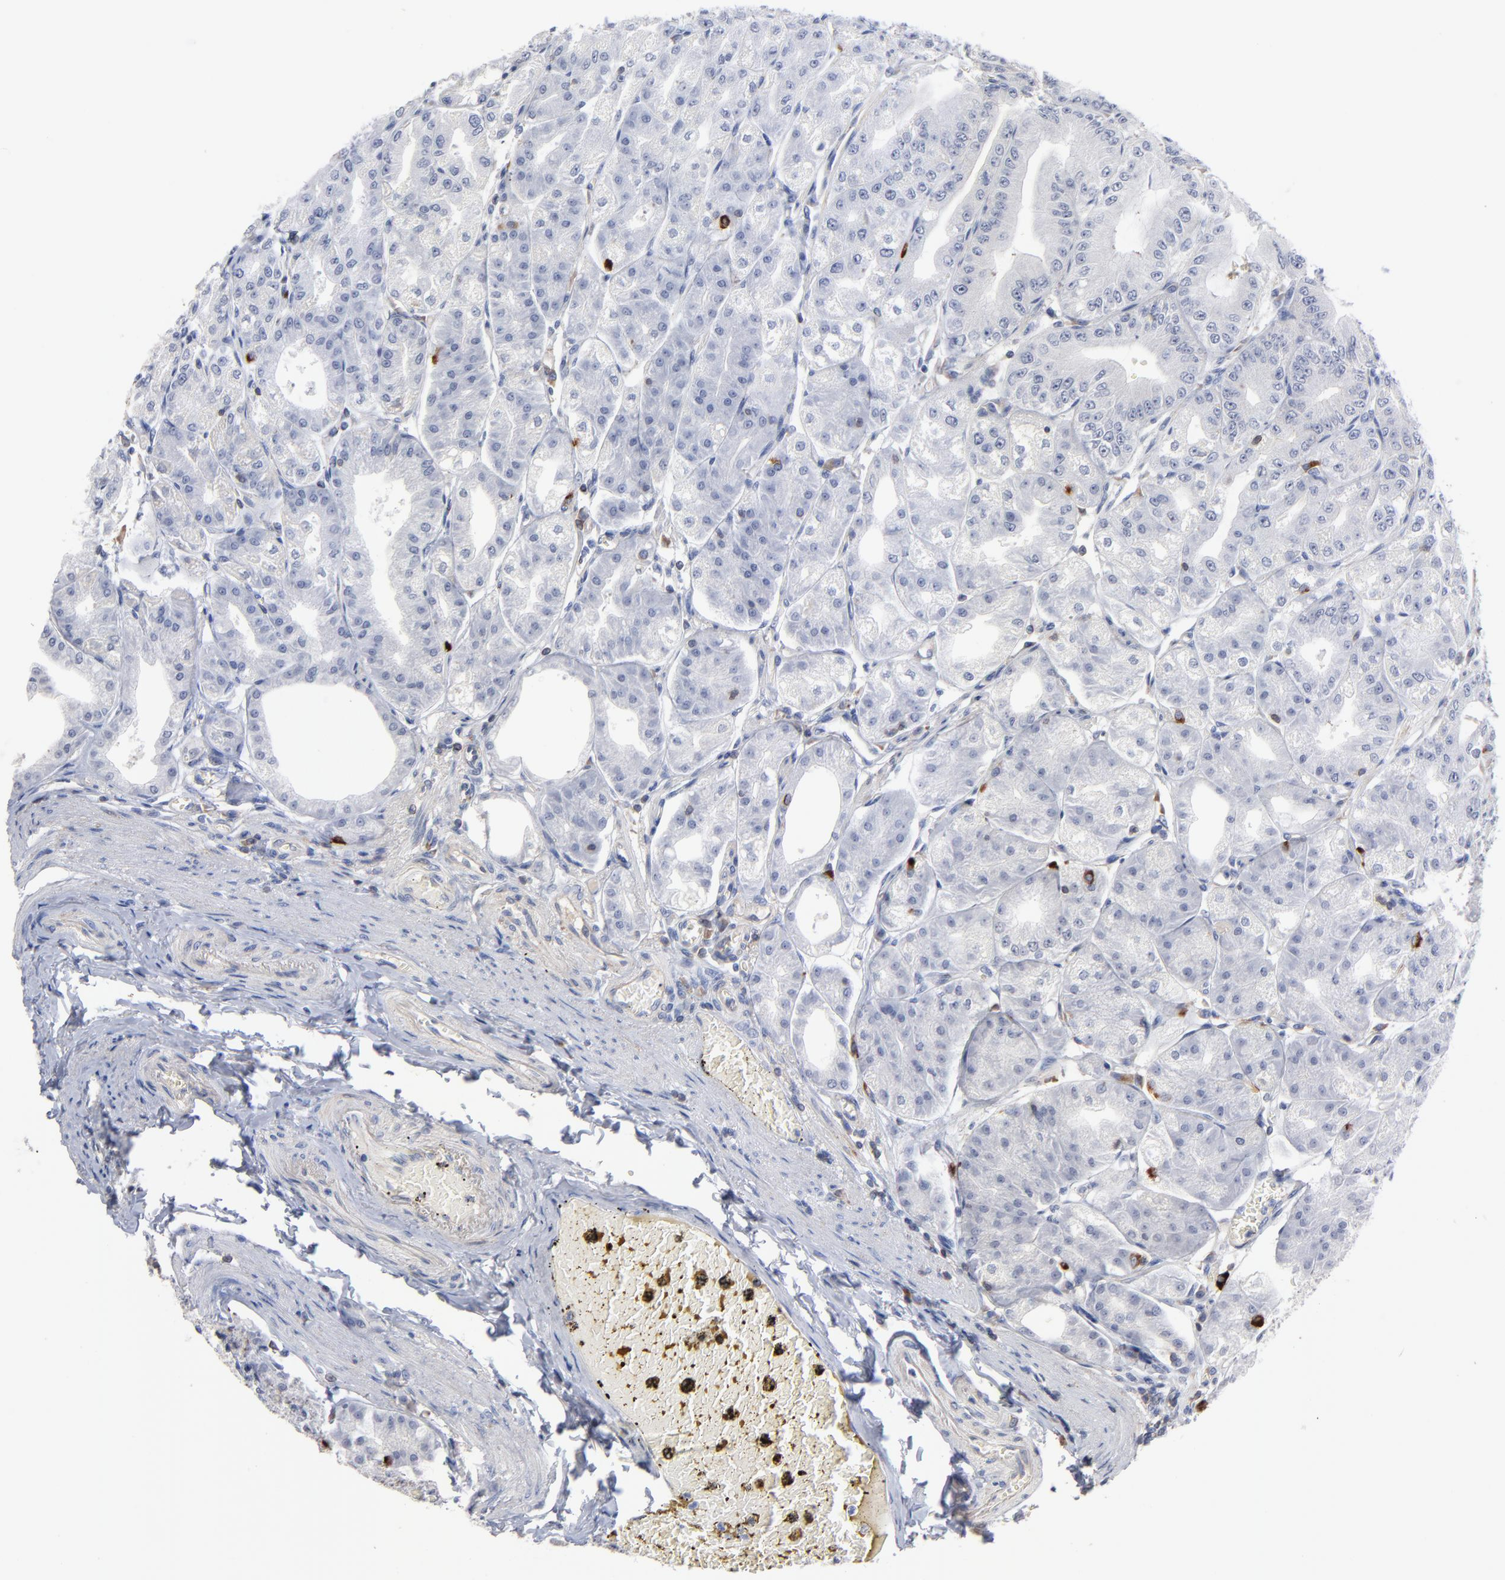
{"staining": {"intensity": "weak", "quantity": "<25%", "location": "cytoplasmic/membranous"}, "tissue": "stomach", "cell_type": "Glandular cells", "image_type": "normal", "snomed": [{"axis": "morphology", "description": "Normal tissue, NOS"}, {"axis": "topography", "description": "Stomach, lower"}], "caption": "This is an immunohistochemistry micrograph of normal human stomach. There is no staining in glandular cells.", "gene": "PDLIM2", "patient": {"sex": "male", "age": 71}}